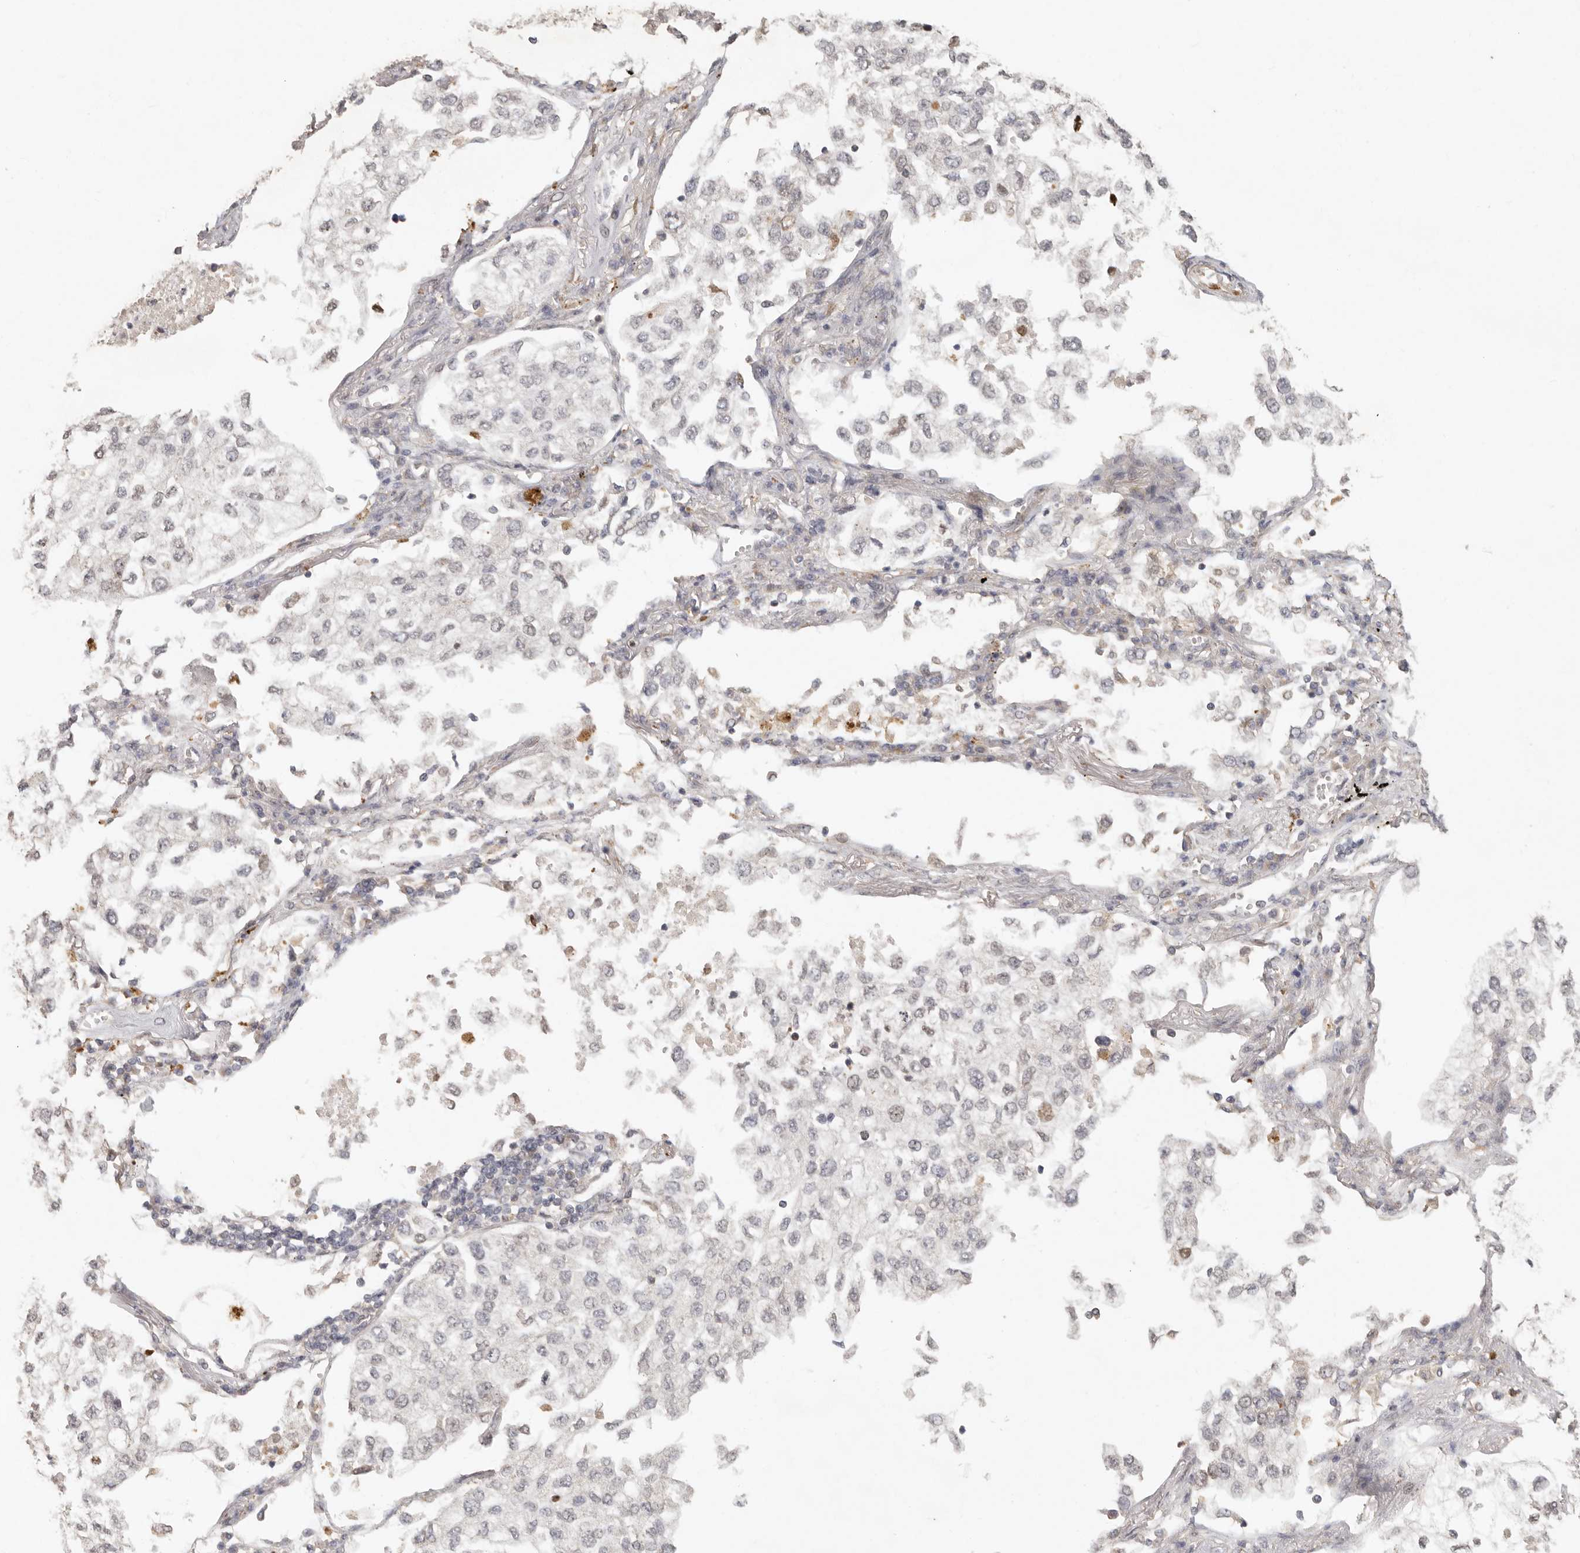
{"staining": {"intensity": "weak", "quantity": "<25%", "location": "nuclear"}, "tissue": "lung cancer", "cell_type": "Tumor cells", "image_type": "cancer", "snomed": [{"axis": "morphology", "description": "Adenocarcinoma, NOS"}, {"axis": "topography", "description": "Lung"}], "caption": "Lung cancer was stained to show a protein in brown. There is no significant expression in tumor cells.", "gene": "LRRC75A", "patient": {"sex": "male", "age": 63}}